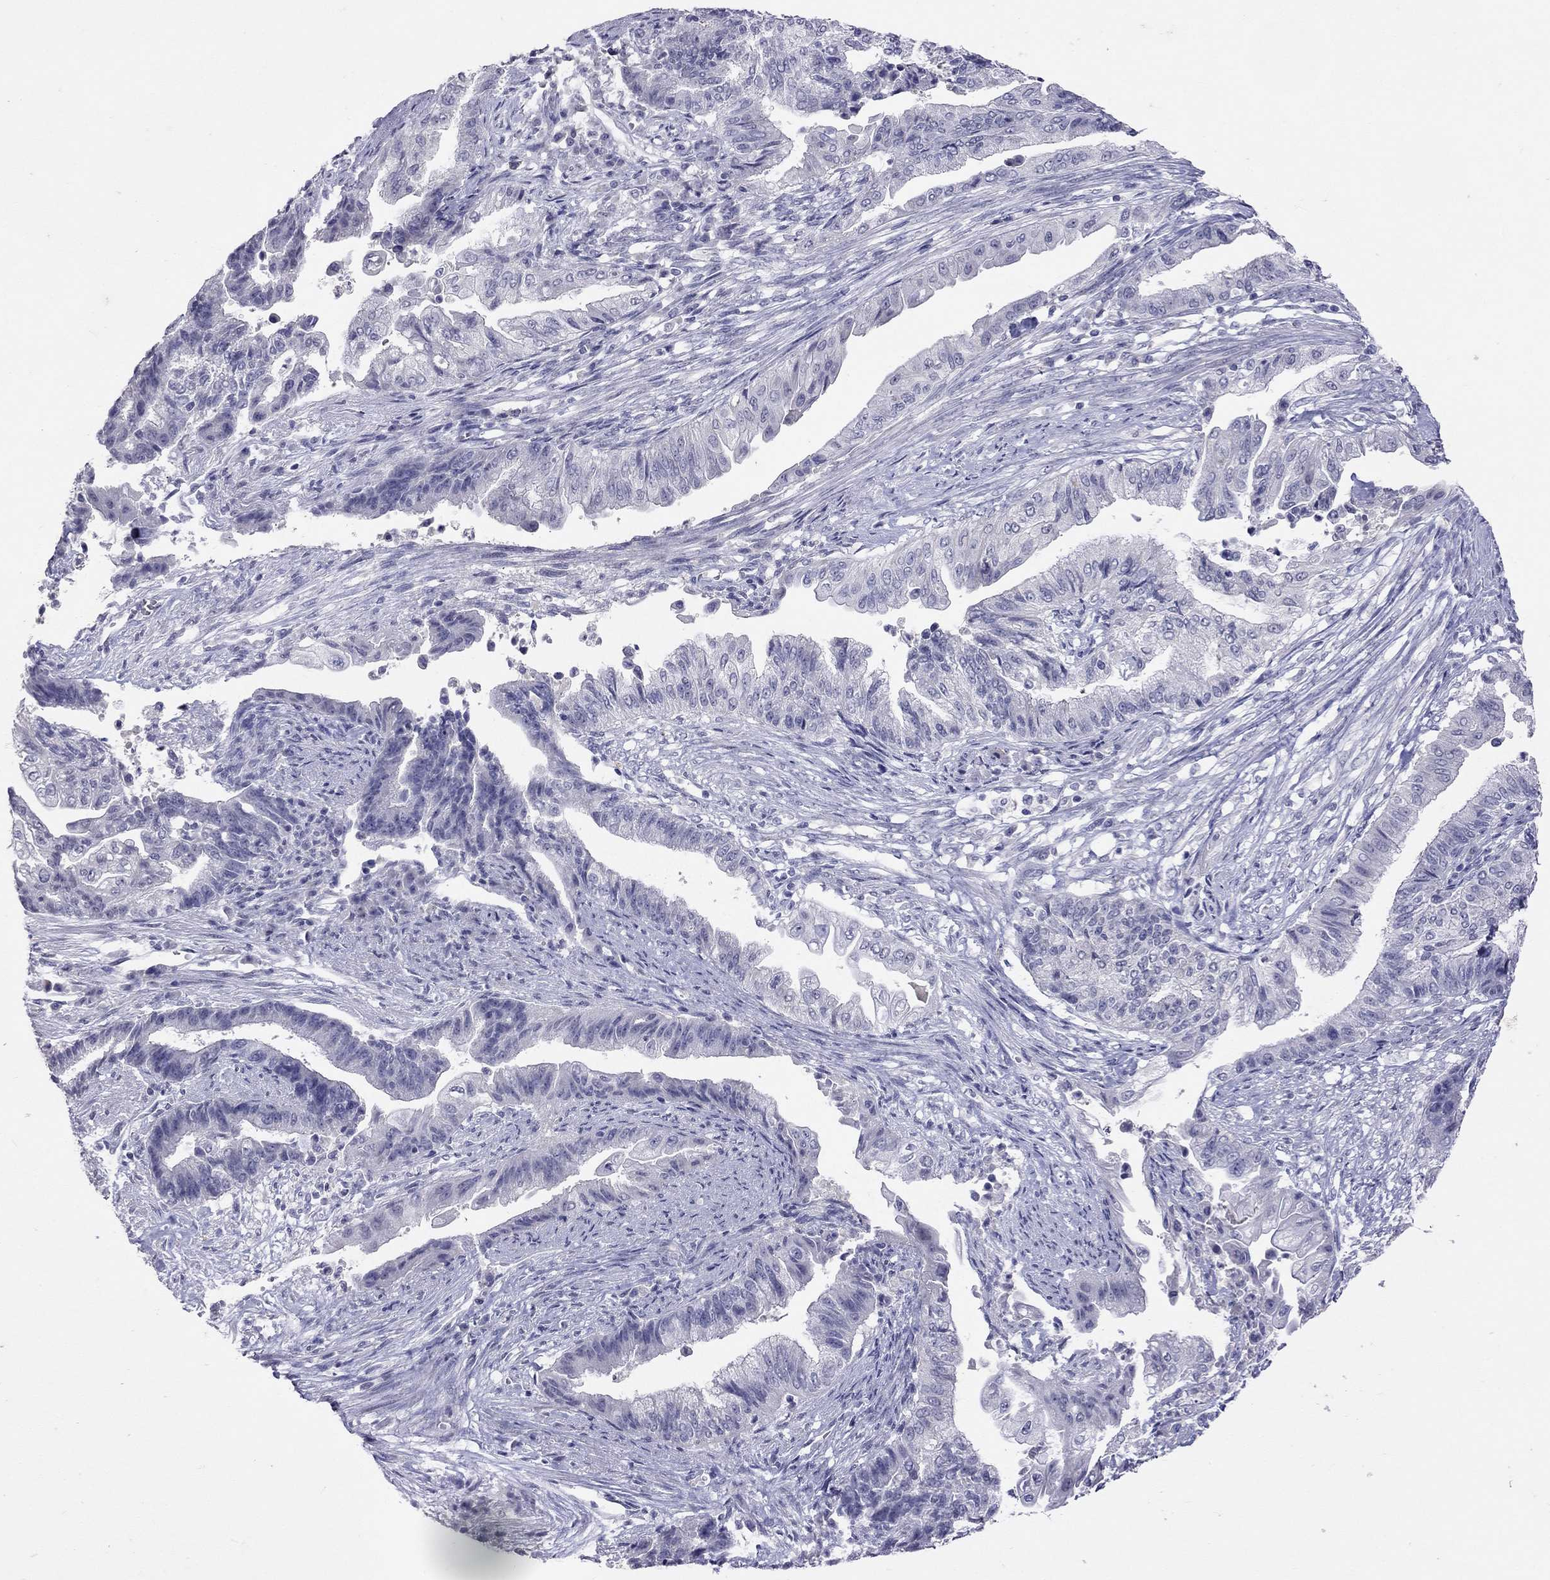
{"staining": {"intensity": "negative", "quantity": "none", "location": "none"}, "tissue": "endometrial cancer", "cell_type": "Tumor cells", "image_type": "cancer", "snomed": [{"axis": "morphology", "description": "Adenocarcinoma, NOS"}, {"axis": "topography", "description": "Uterus"}, {"axis": "topography", "description": "Endometrium"}], "caption": "This photomicrograph is of endometrial cancer (adenocarcinoma) stained with immunohistochemistry to label a protein in brown with the nuclei are counter-stained blue. There is no expression in tumor cells.", "gene": "SLAMF1", "patient": {"sex": "female", "age": 54}}